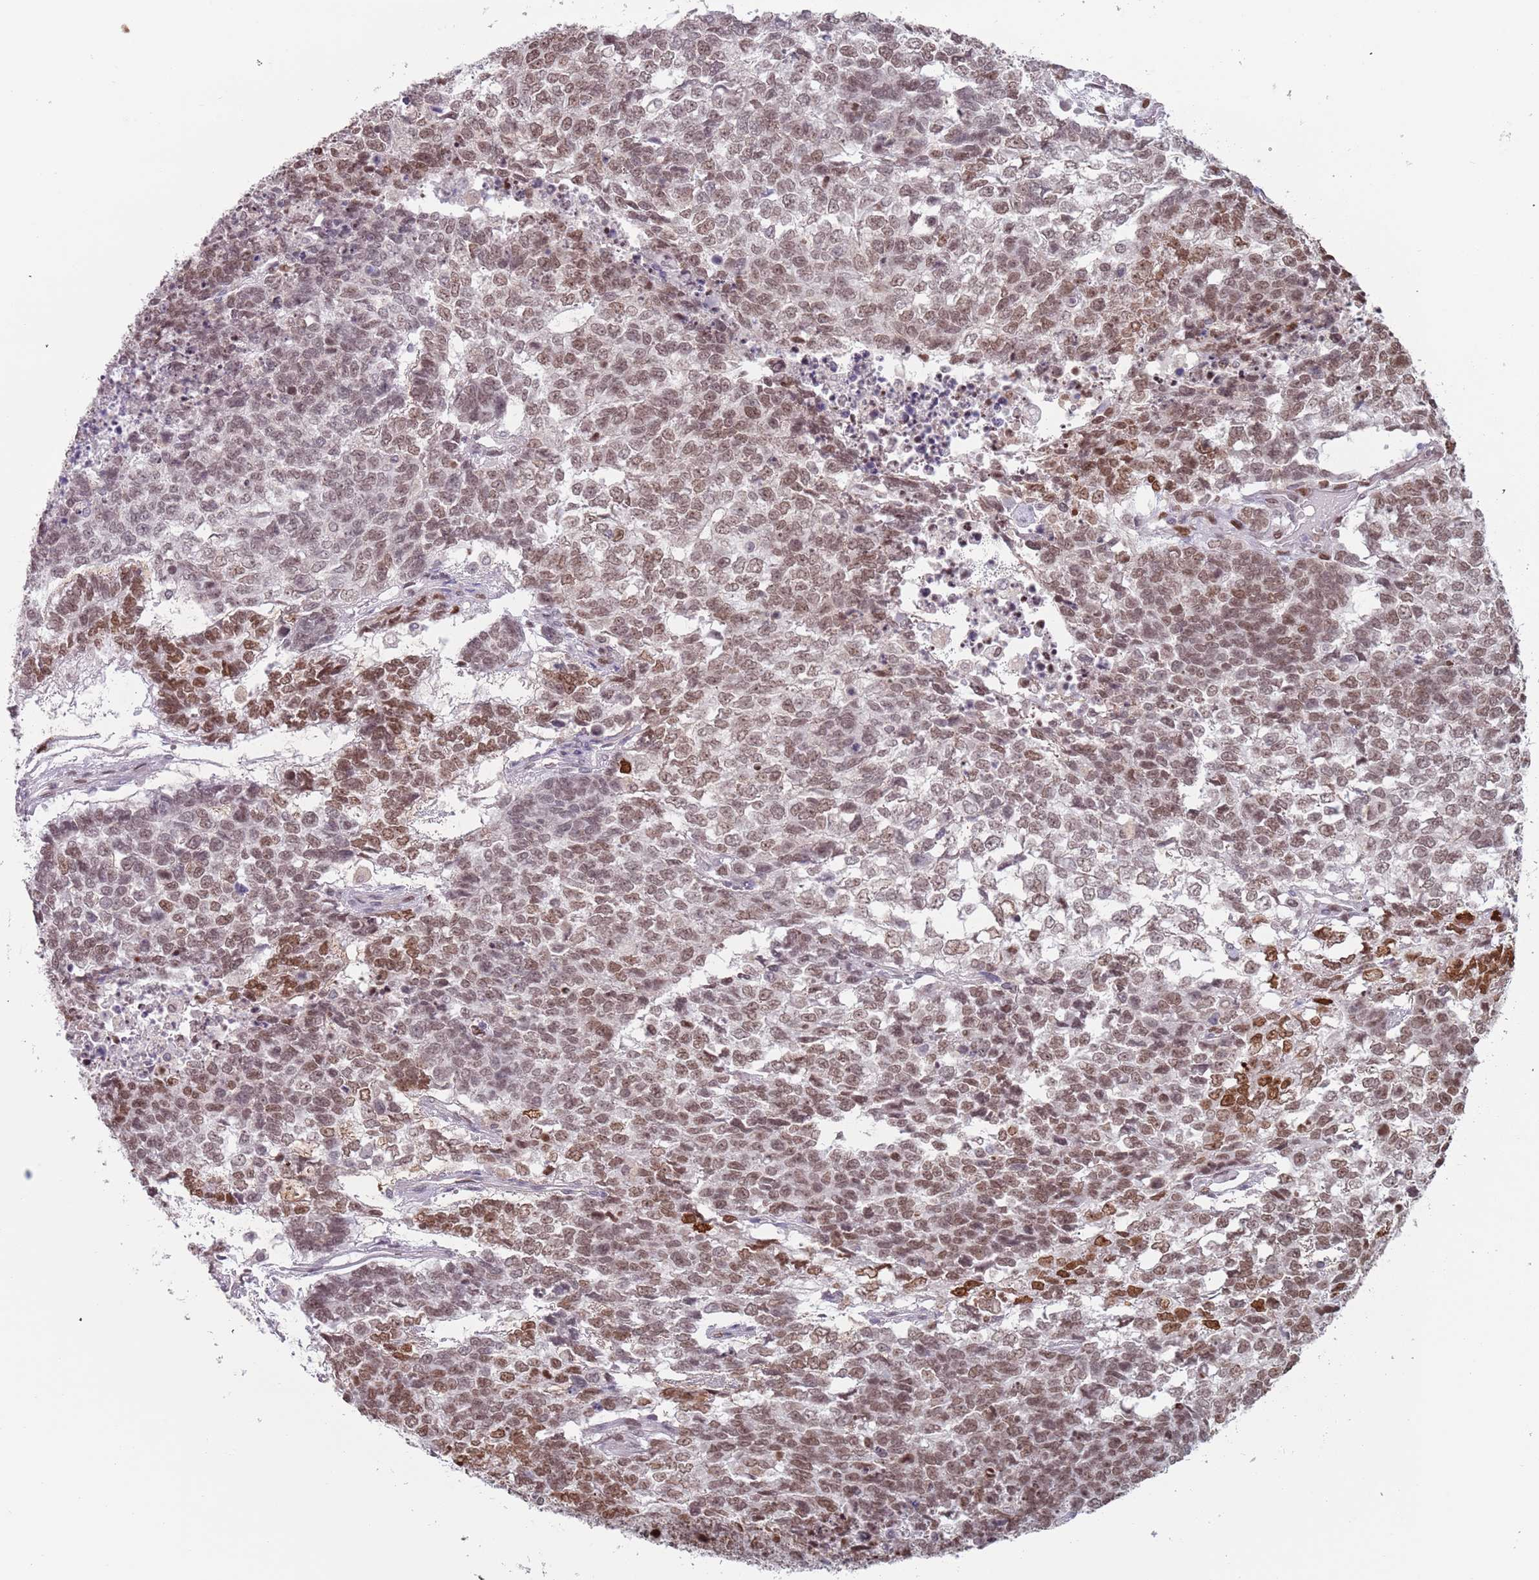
{"staining": {"intensity": "moderate", "quantity": ">75%", "location": "nuclear"}, "tissue": "testis cancer", "cell_type": "Tumor cells", "image_type": "cancer", "snomed": [{"axis": "morphology", "description": "Carcinoma, Embryonal, NOS"}, {"axis": "topography", "description": "Testis"}], "caption": "High-magnification brightfield microscopy of testis cancer stained with DAB (brown) and counterstained with hematoxylin (blue). tumor cells exhibit moderate nuclear staining is seen in about>75% of cells.", "gene": "MFSD12", "patient": {"sex": "male", "age": 23}}